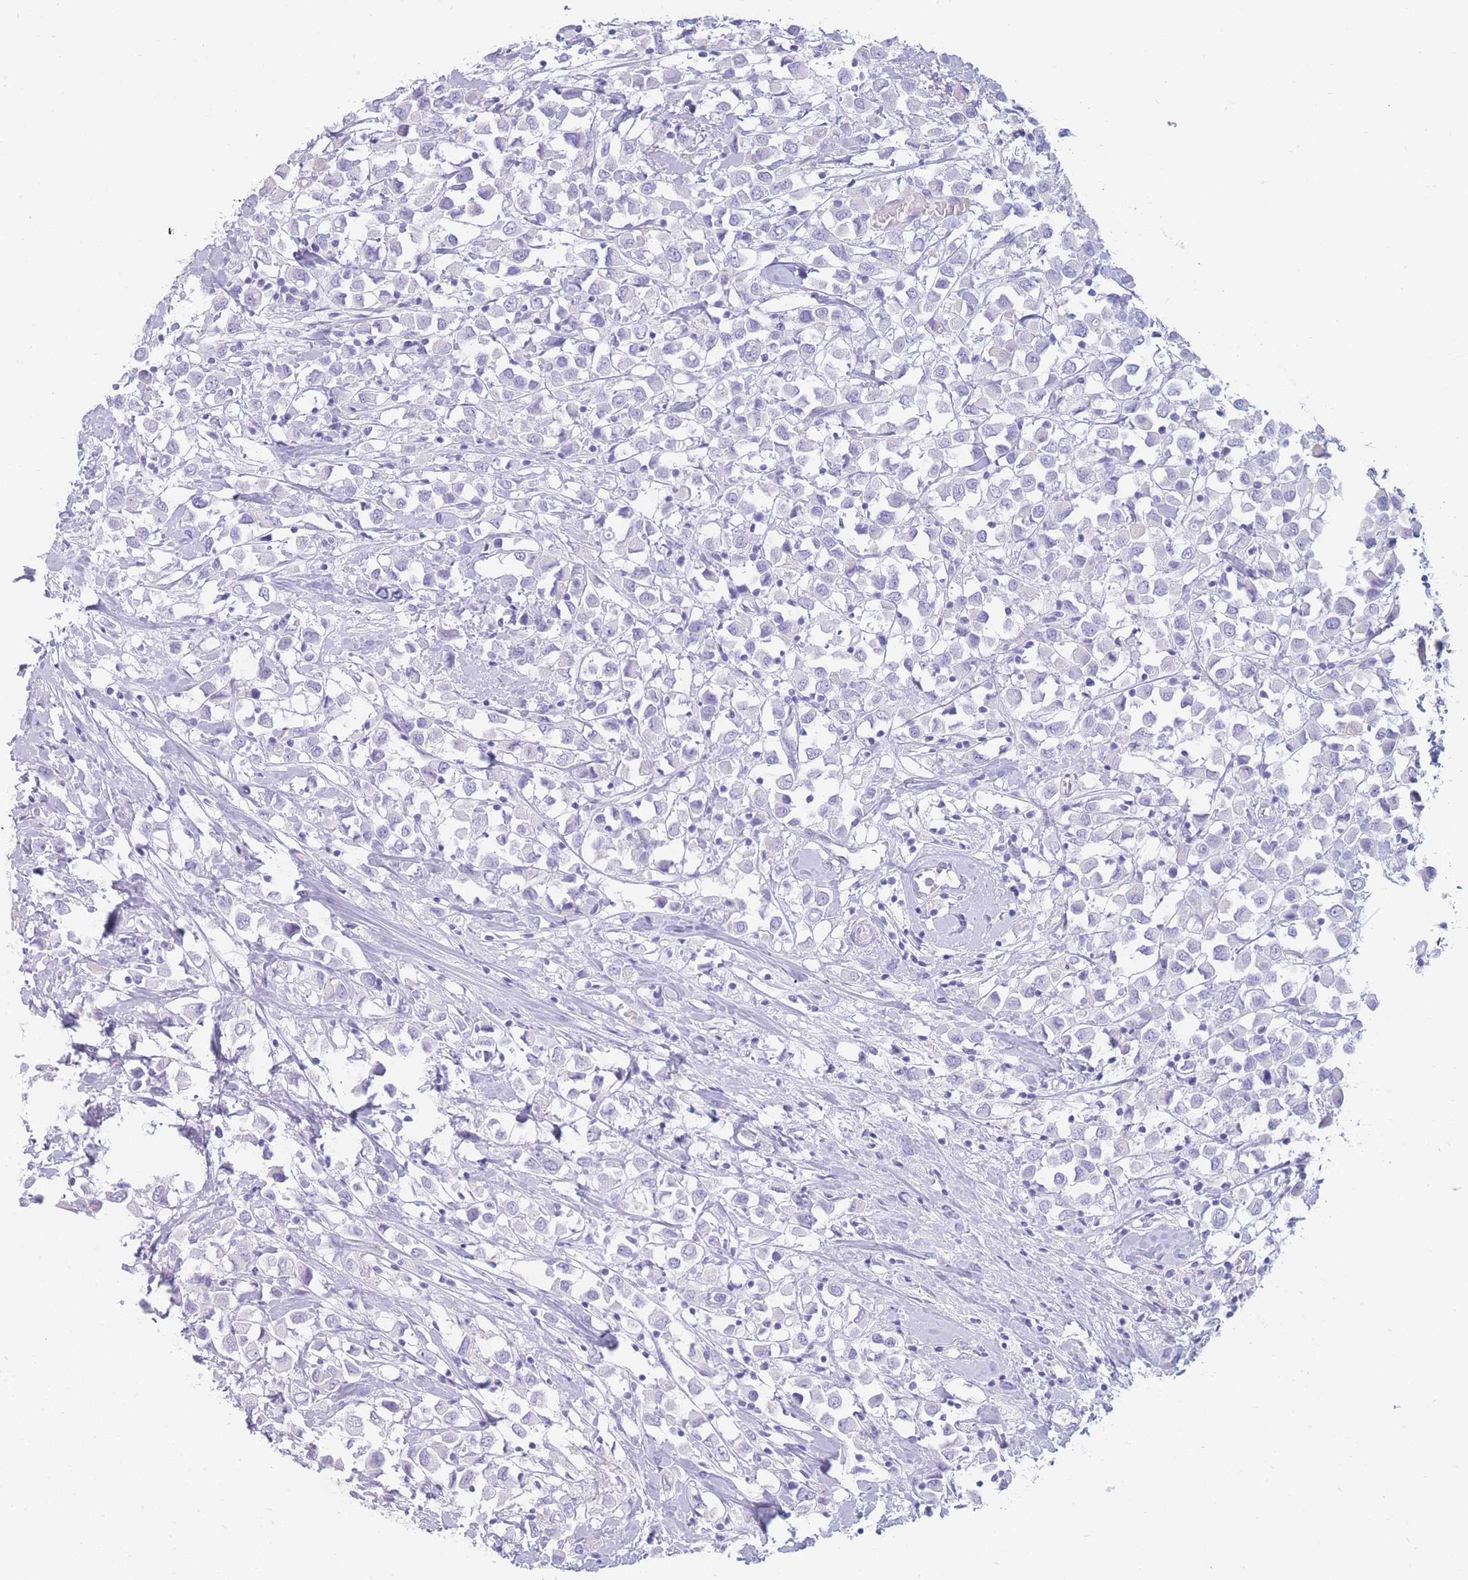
{"staining": {"intensity": "negative", "quantity": "none", "location": "none"}, "tissue": "breast cancer", "cell_type": "Tumor cells", "image_type": "cancer", "snomed": [{"axis": "morphology", "description": "Duct carcinoma"}, {"axis": "topography", "description": "Breast"}], "caption": "A histopathology image of breast intraductal carcinoma stained for a protein displays no brown staining in tumor cells.", "gene": "UPK1A", "patient": {"sex": "female", "age": 61}}